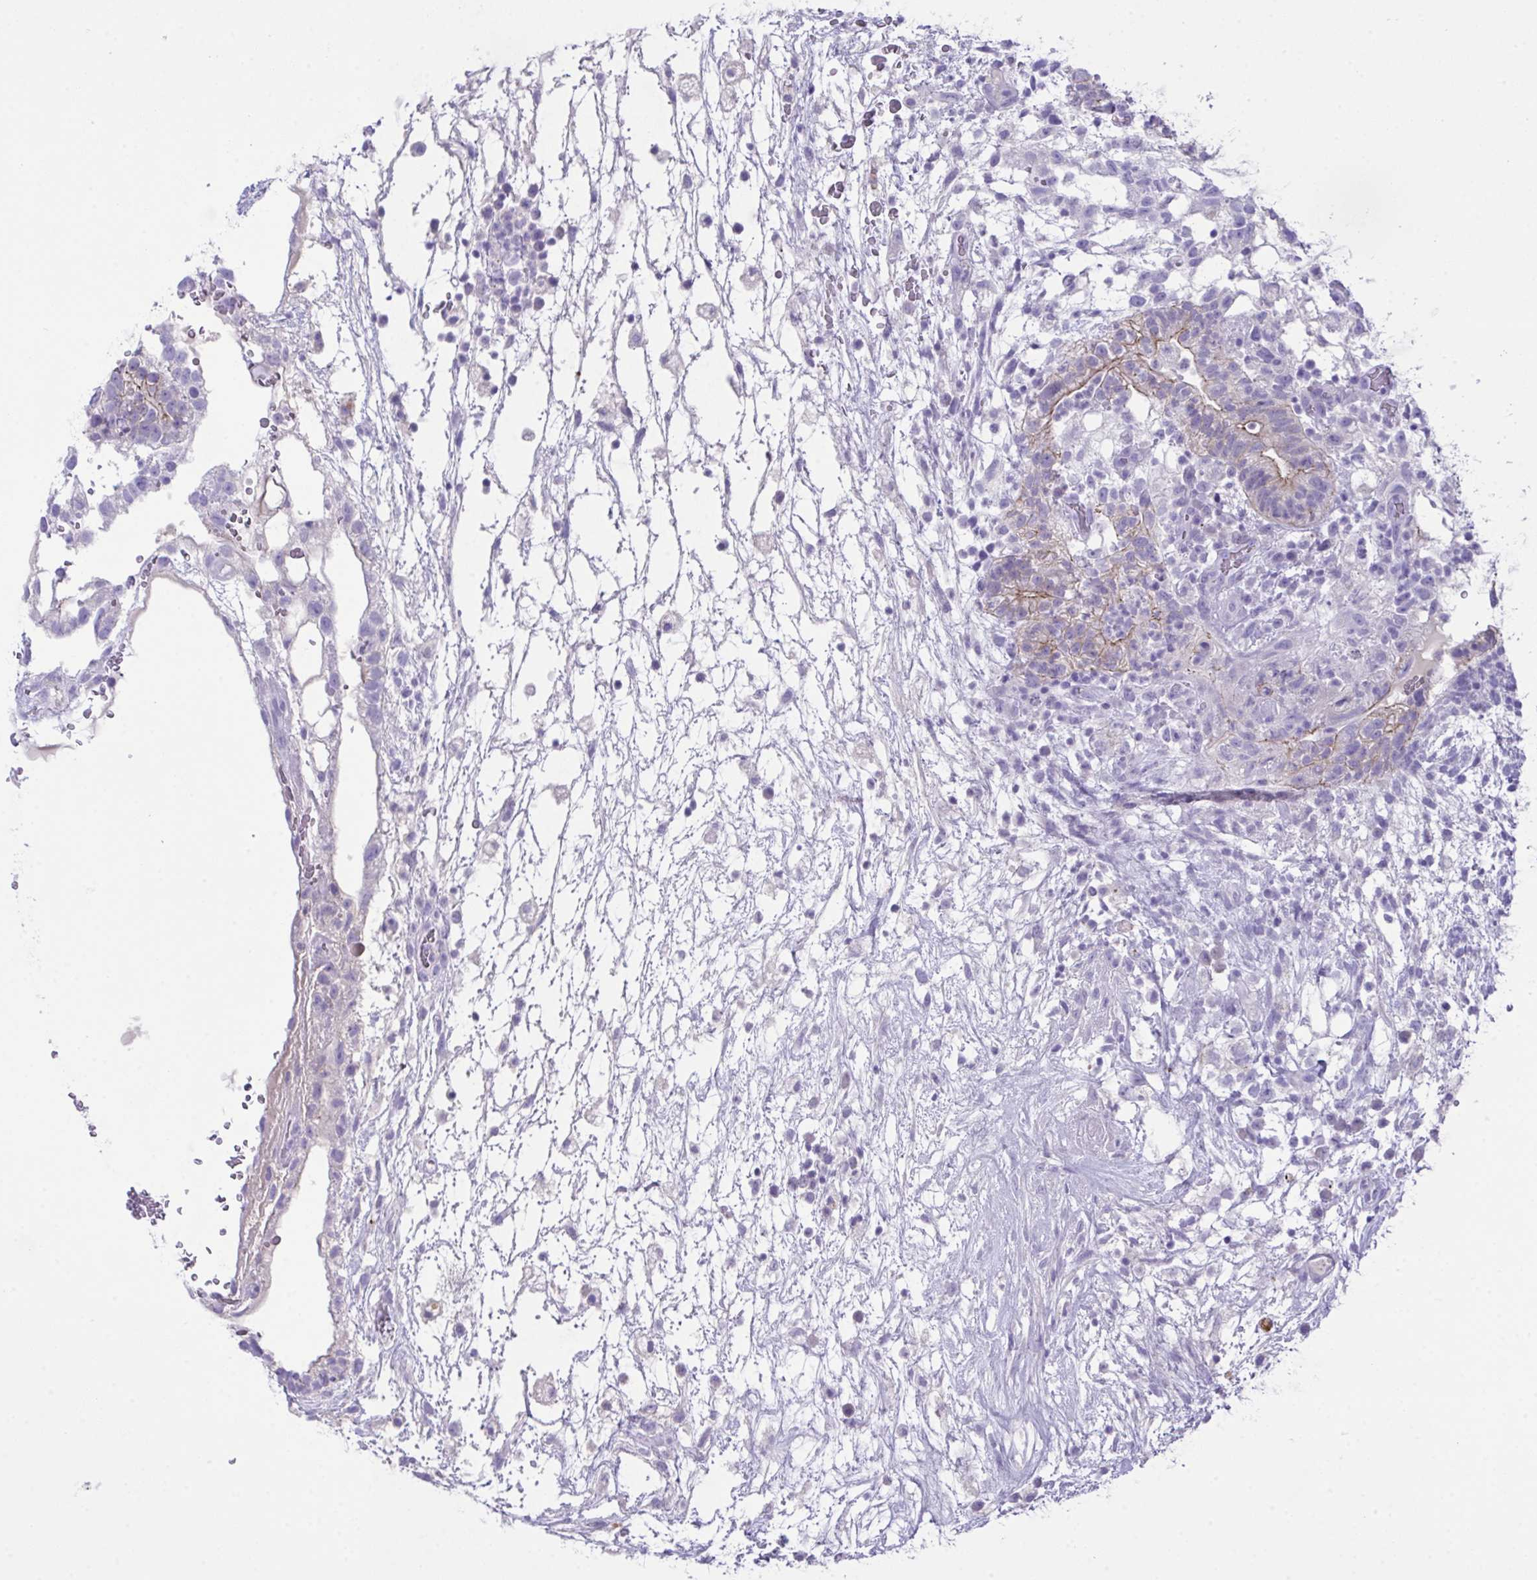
{"staining": {"intensity": "weak", "quantity": "25%-75%", "location": "cytoplasmic/membranous"}, "tissue": "testis cancer", "cell_type": "Tumor cells", "image_type": "cancer", "snomed": [{"axis": "morphology", "description": "Normal tissue, NOS"}, {"axis": "morphology", "description": "Carcinoma, Embryonal, NOS"}, {"axis": "topography", "description": "Testis"}], "caption": "Human testis cancer (embryonal carcinoma) stained for a protein (brown) exhibits weak cytoplasmic/membranous positive staining in about 25%-75% of tumor cells.", "gene": "GLB1L2", "patient": {"sex": "male", "age": 32}}